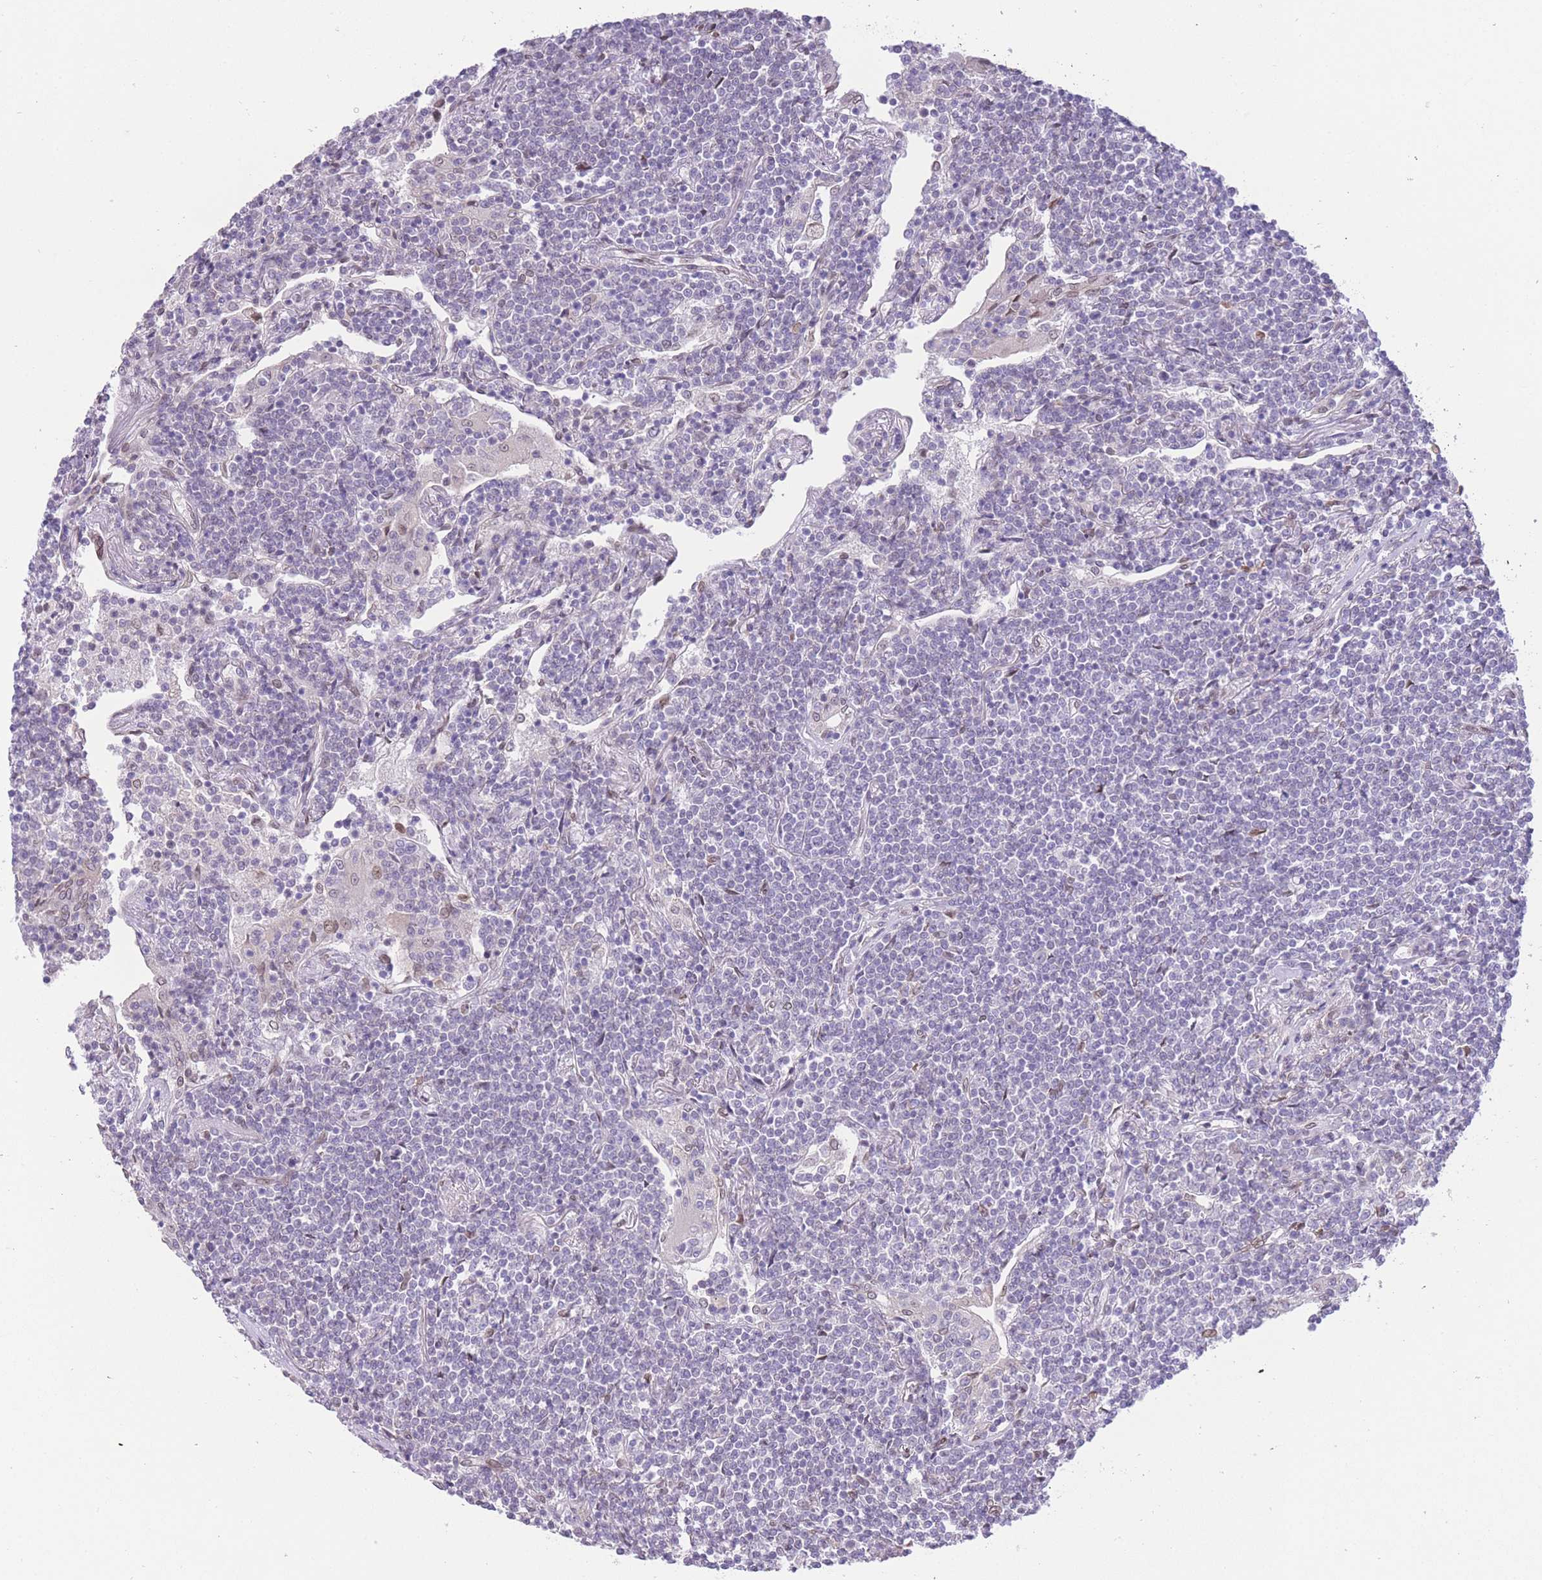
{"staining": {"intensity": "negative", "quantity": "none", "location": "none"}, "tissue": "lymphoma", "cell_type": "Tumor cells", "image_type": "cancer", "snomed": [{"axis": "morphology", "description": "Malignant lymphoma, non-Hodgkin's type, Low grade"}, {"axis": "topography", "description": "Lung"}], "caption": "Immunohistochemistry (IHC) of human lymphoma shows no positivity in tumor cells.", "gene": "OR10AD1", "patient": {"sex": "female", "age": 71}}